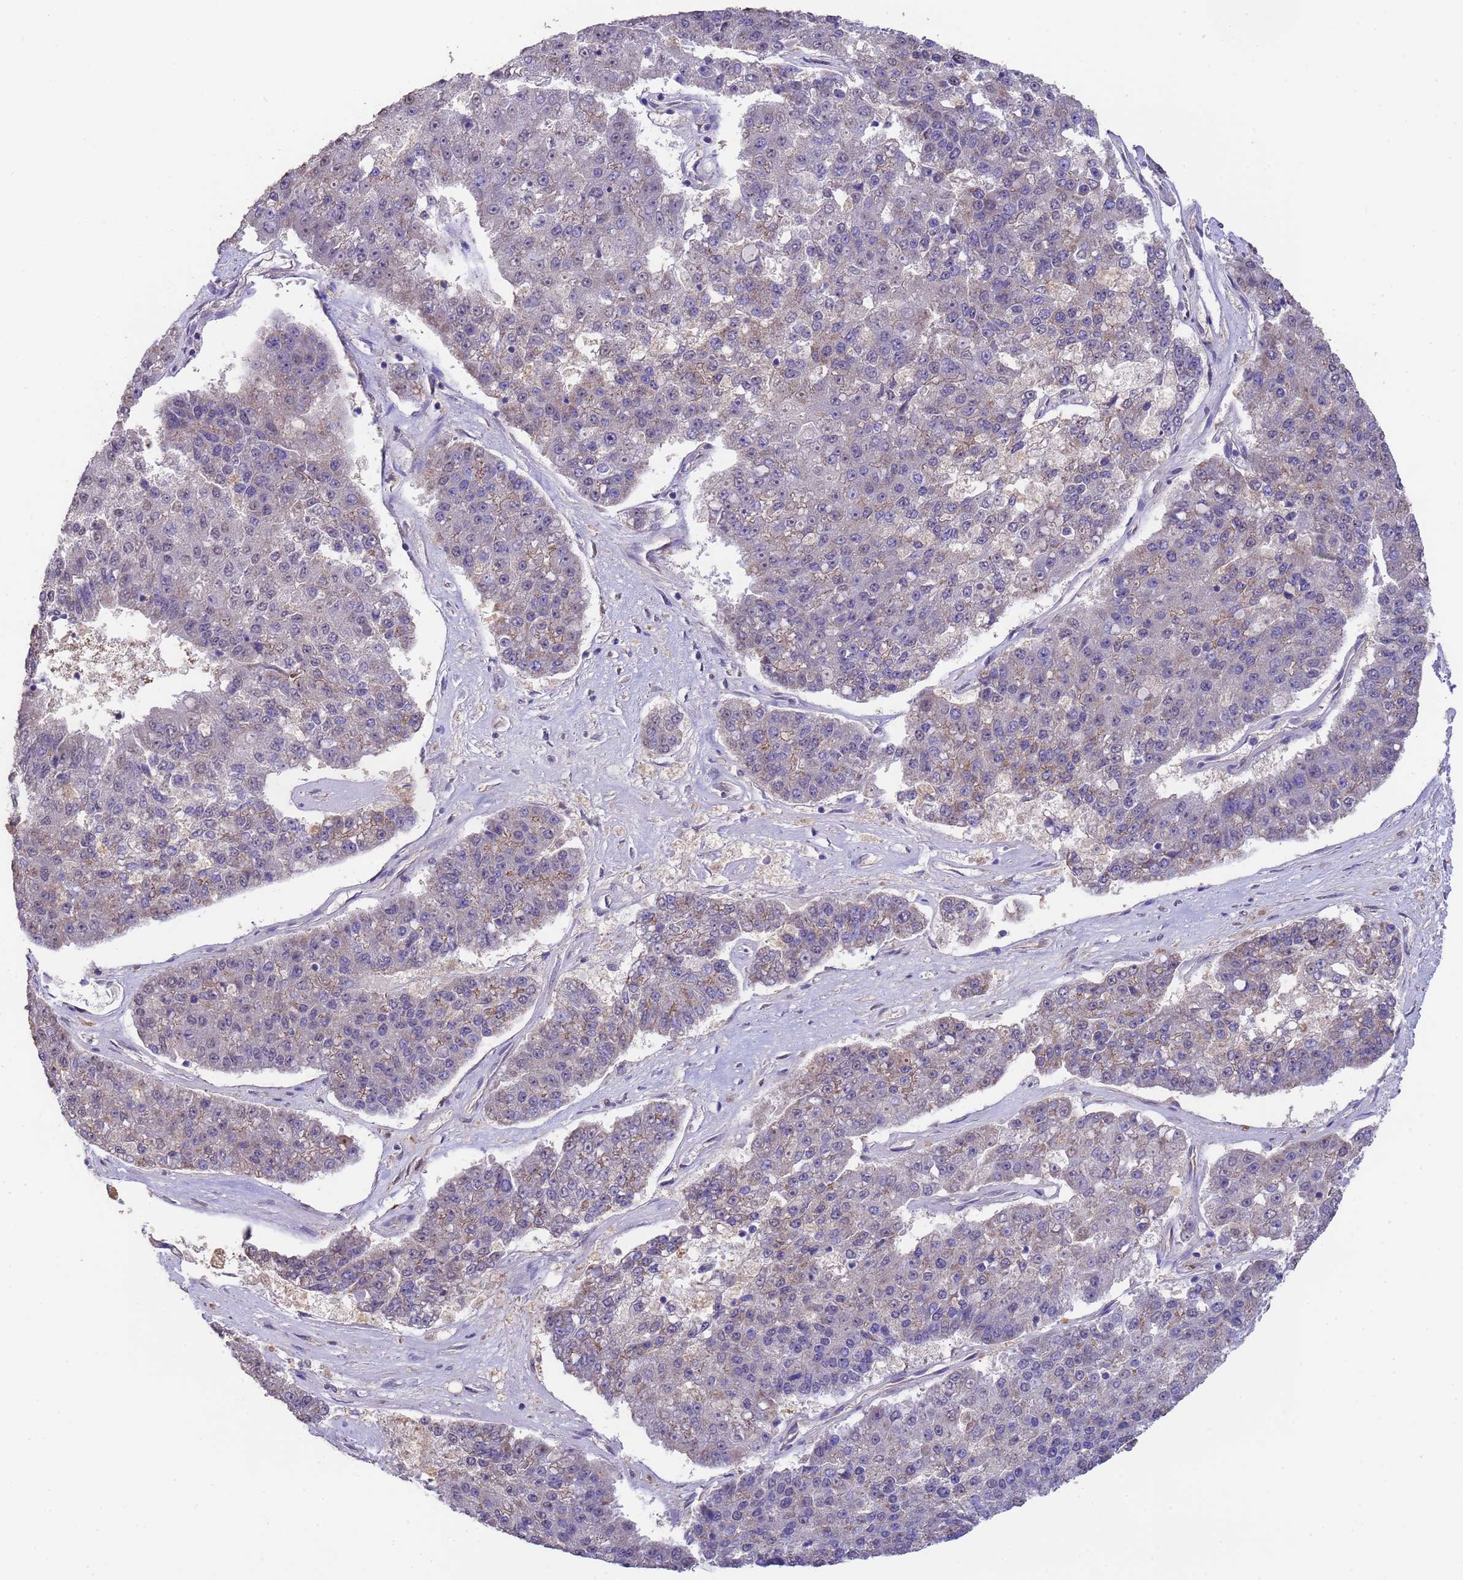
{"staining": {"intensity": "negative", "quantity": "none", "location": "none"}, "tissue": "pancreatic cancer", "cell_type": "Tumor cells", "image_type": "cancer", "snomed": [{"axis": "morphology", "description": "Adenocarcinoma, NOS"}, {"axis": "topography", "description": "Pancreas"}], "caption": "High magnification brightfield microscopy of adenocarcinoma (pancreatic) stained with DAB (3,3'-diaminobenzidine) (brown) and counterstained with hematoxylin (blue): tumor cells show no significant staining.", "gene": "NPHP1", "patient": {"sex": "male", "age": 50}}